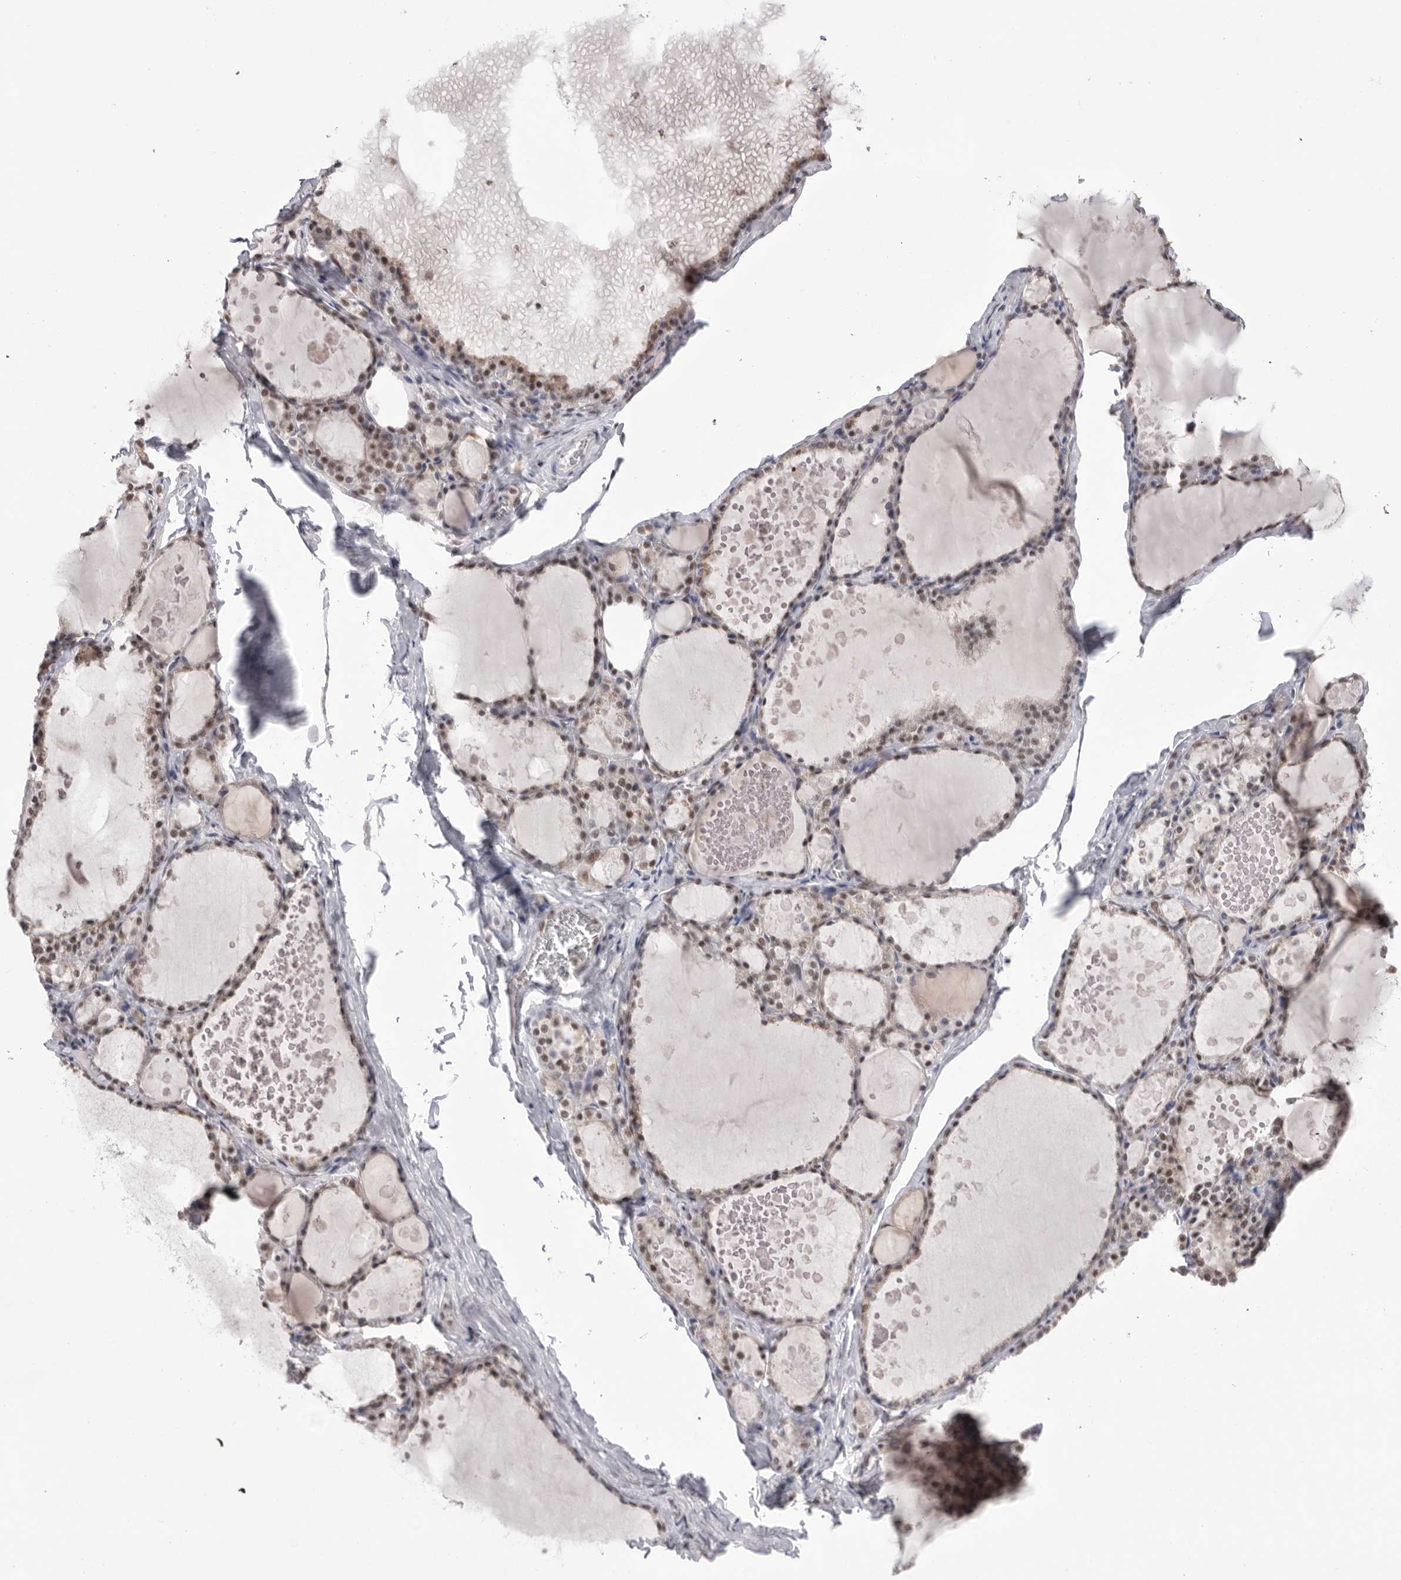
{"staining": {"intensity": "moderate", "quantity": "25%-75%", "location": "nuclear"}, "tissue": "thyroid gland", "cell_type": "Glandular cells", "image_type": "normal", "snomed": [{"axis": "morphology", "description": "Normal tissue, NOS"}, {"axis": "topography", "description": "Thyroid gland"}], "caption": "Immunohistochemical staining of benign thyroid gland reveals moderate nuclear protein staining in approximately 25%-75% of glandular cells.", "gene": "BCLAF3", "patient": {"sex": "male", "age": 56}}